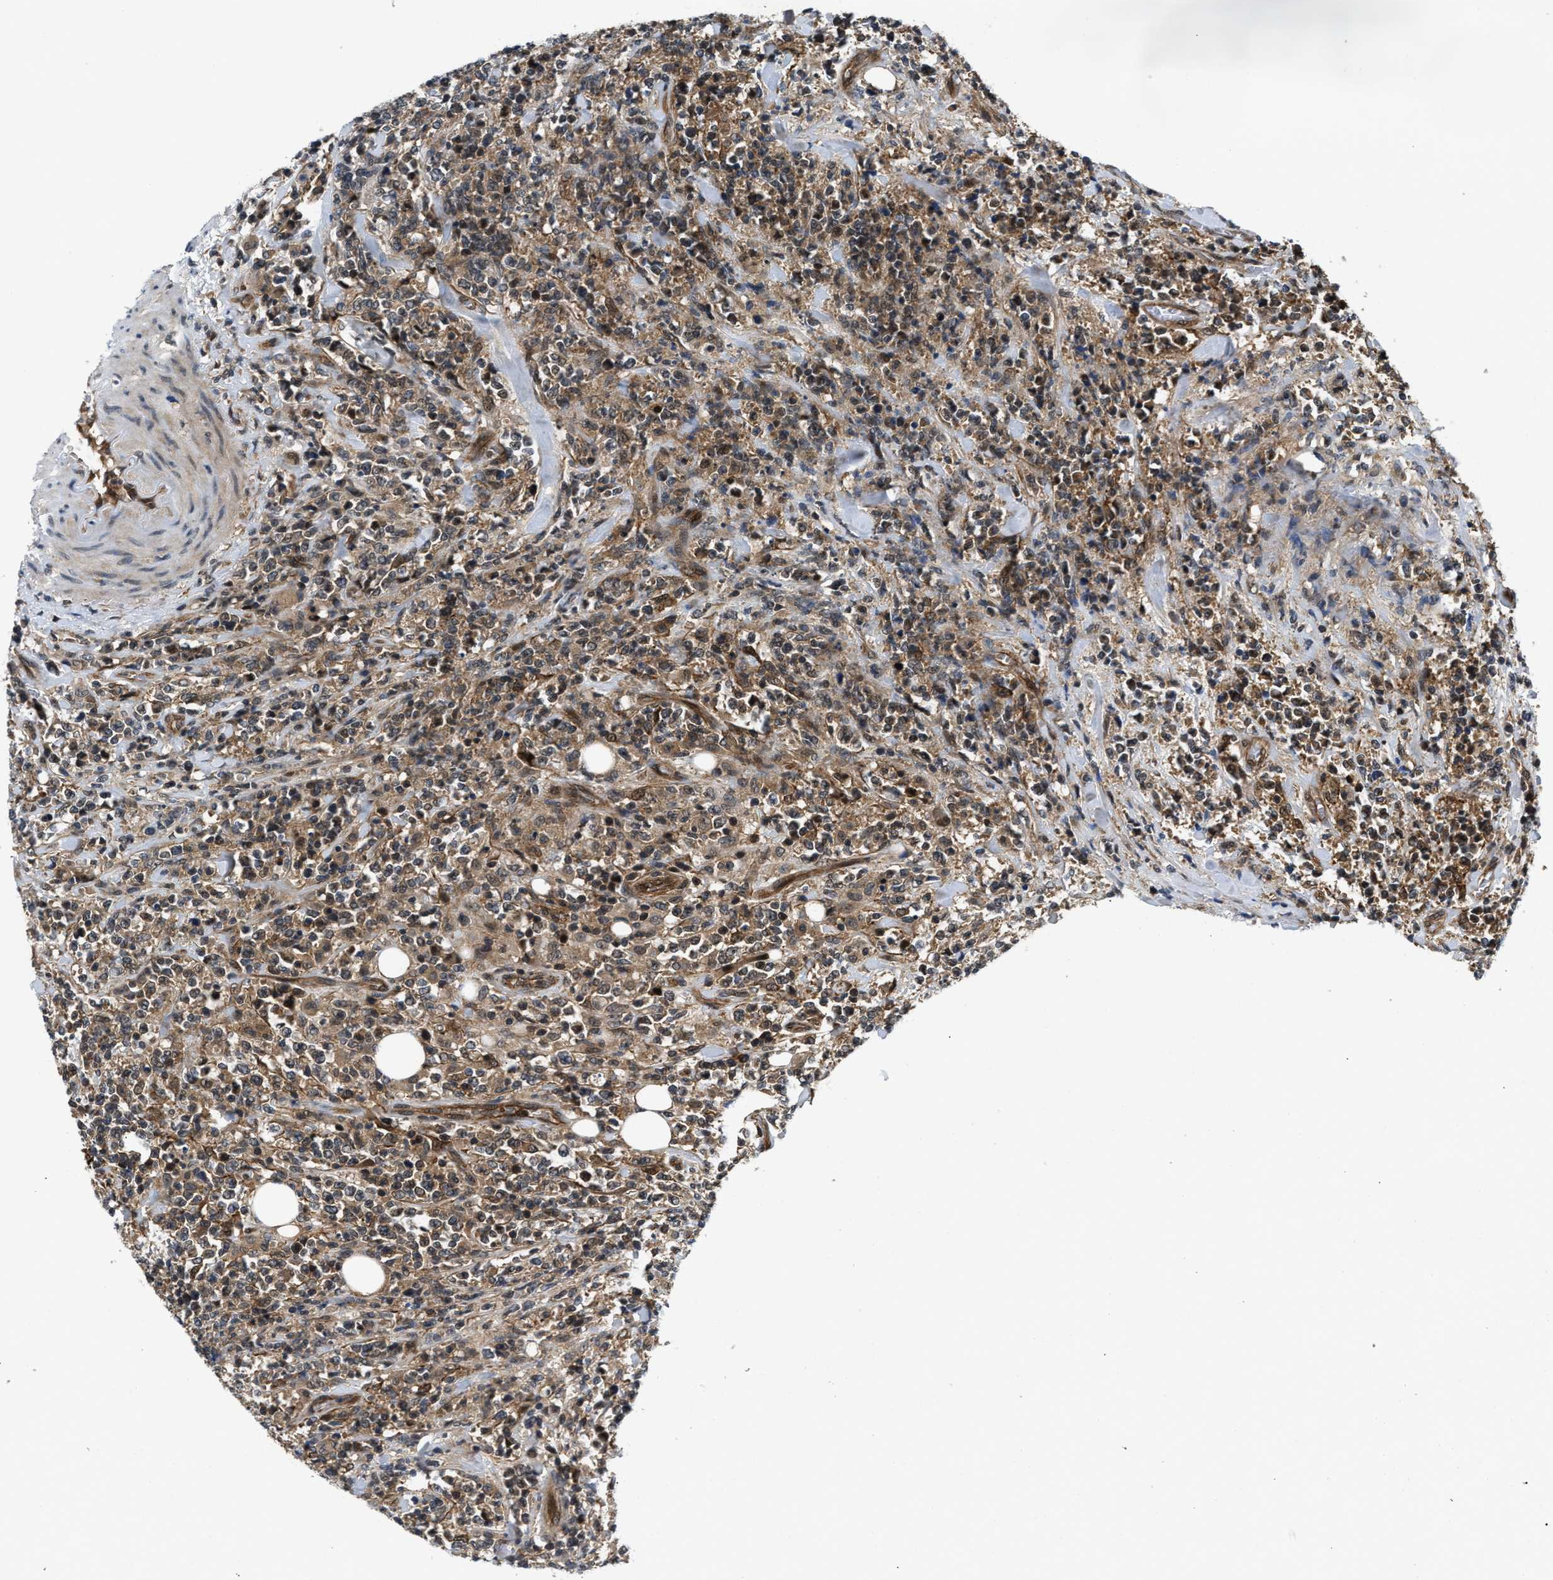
{"staining": {"intensity": "weak", "quantity": ">75%", "location": "cytoplasmic/membranous"}, "tissue": "lymphoma", "cell_type": "Tumor cells", "image_type": "cancer", "snomed": [{"axis": "morphology", "description": "Malignant lymphoma, non-Hodgkin's type, High grade"}, {"axis": "topography", "description": "Soft tissue"}], "caption": "Lymphoma stained for a protein shows weak cytoplasmic/membranous positivity in tumor cells.", "gene": "COPS2", "patient": {"sex": "male", "age": 18}}